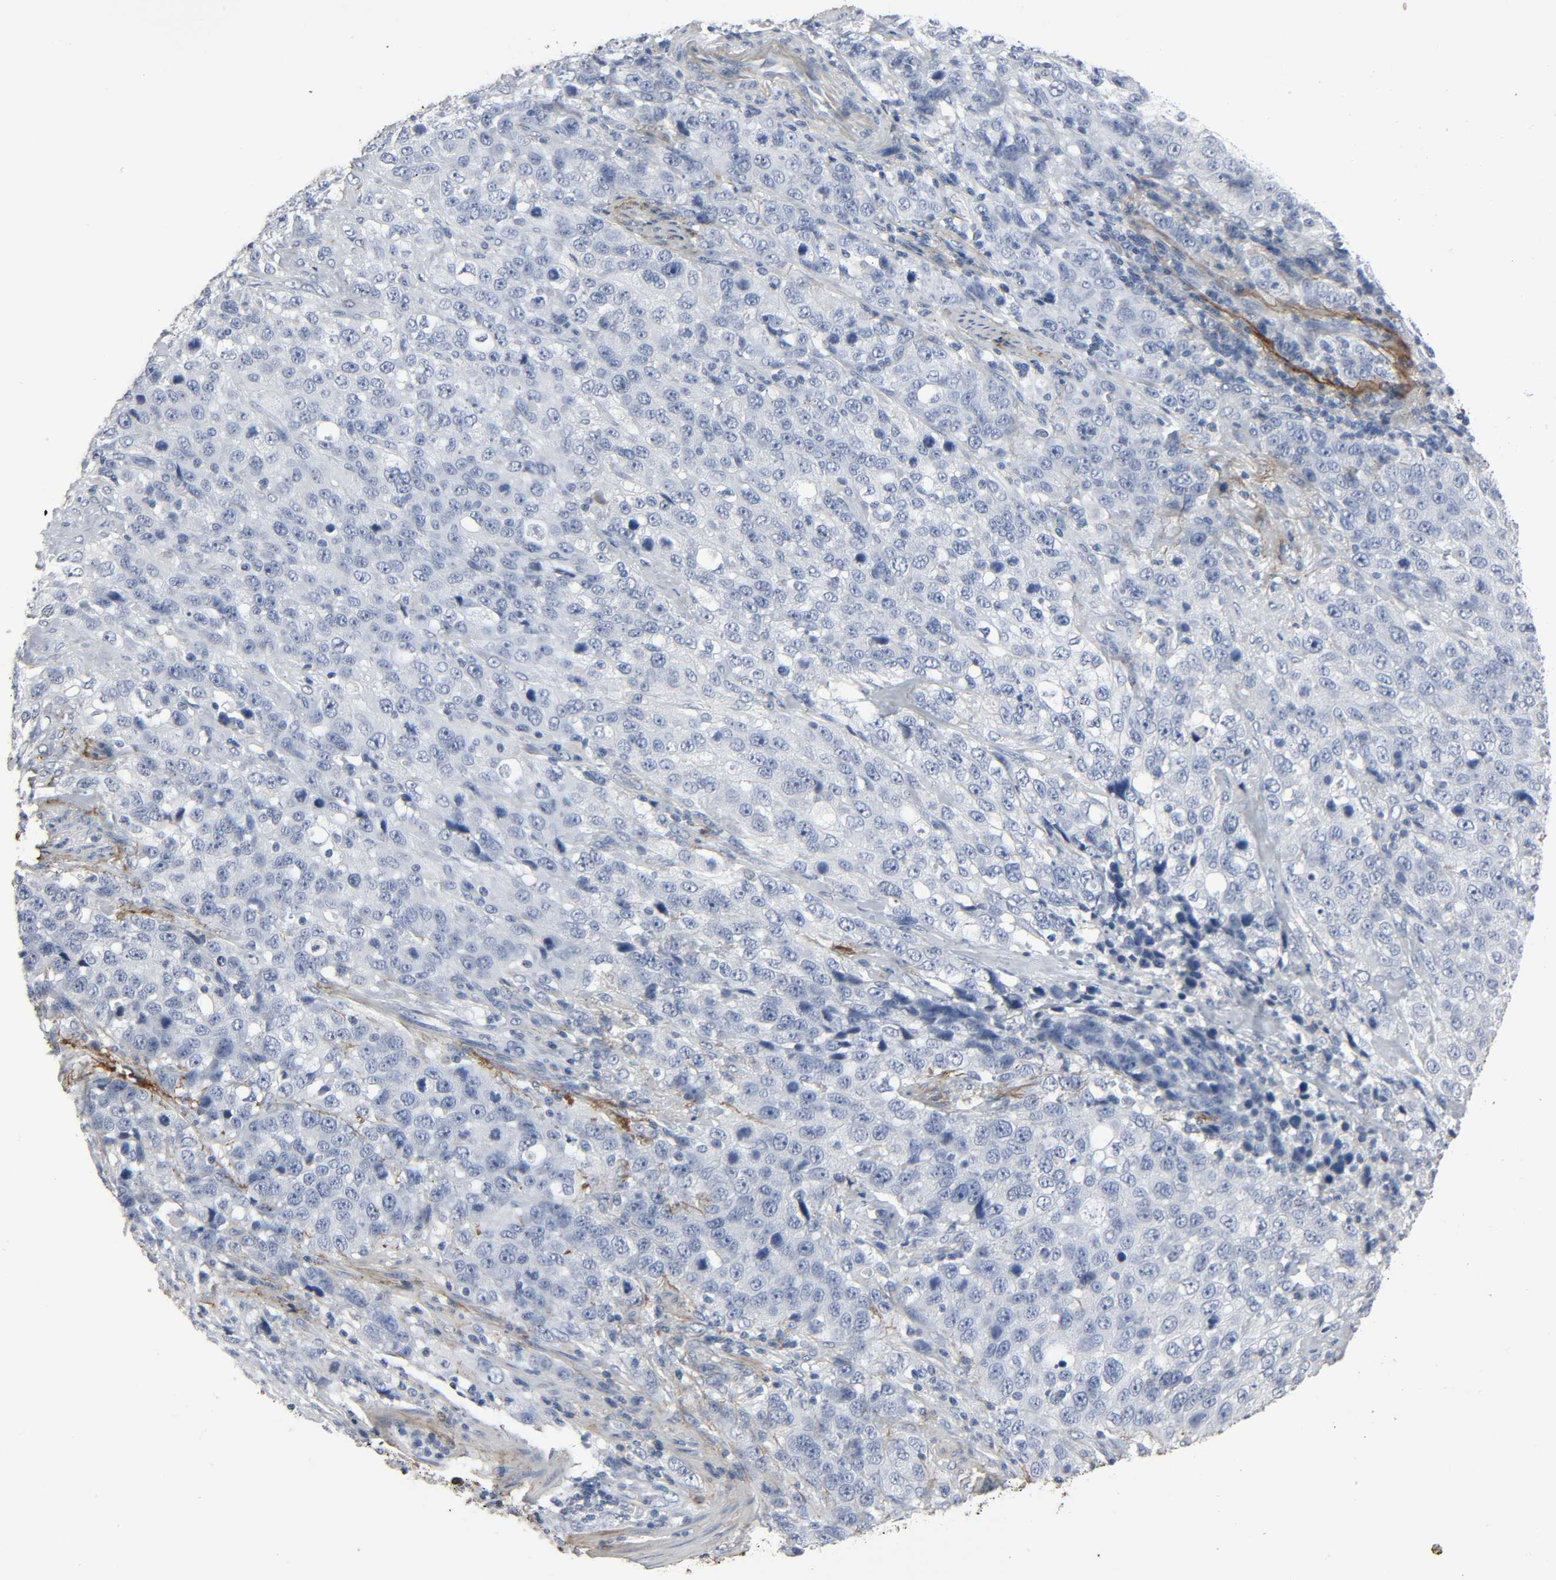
{"staining": {"intensity": "negative", "quantity": "none", "location": "none"}, "tissue": "stomach cancer", "cell_type": "Tumor cells", "image_type": "cancer", "snomed": [{"axis": "morphology", "description": "Normal tissue, NOS"}, {"axis": "morphology", "description": "Adenocarcinoma, NOS"}, {"axis": "topography", "description": "Stomach"}], "caption": "Immunohistochemical staining of stomach cancer reveals no significant positivity in tumor cells. Nuclei are stained in blue.", "gene": "FBLN5", "patient": {"sex": "male", "age": 48}}